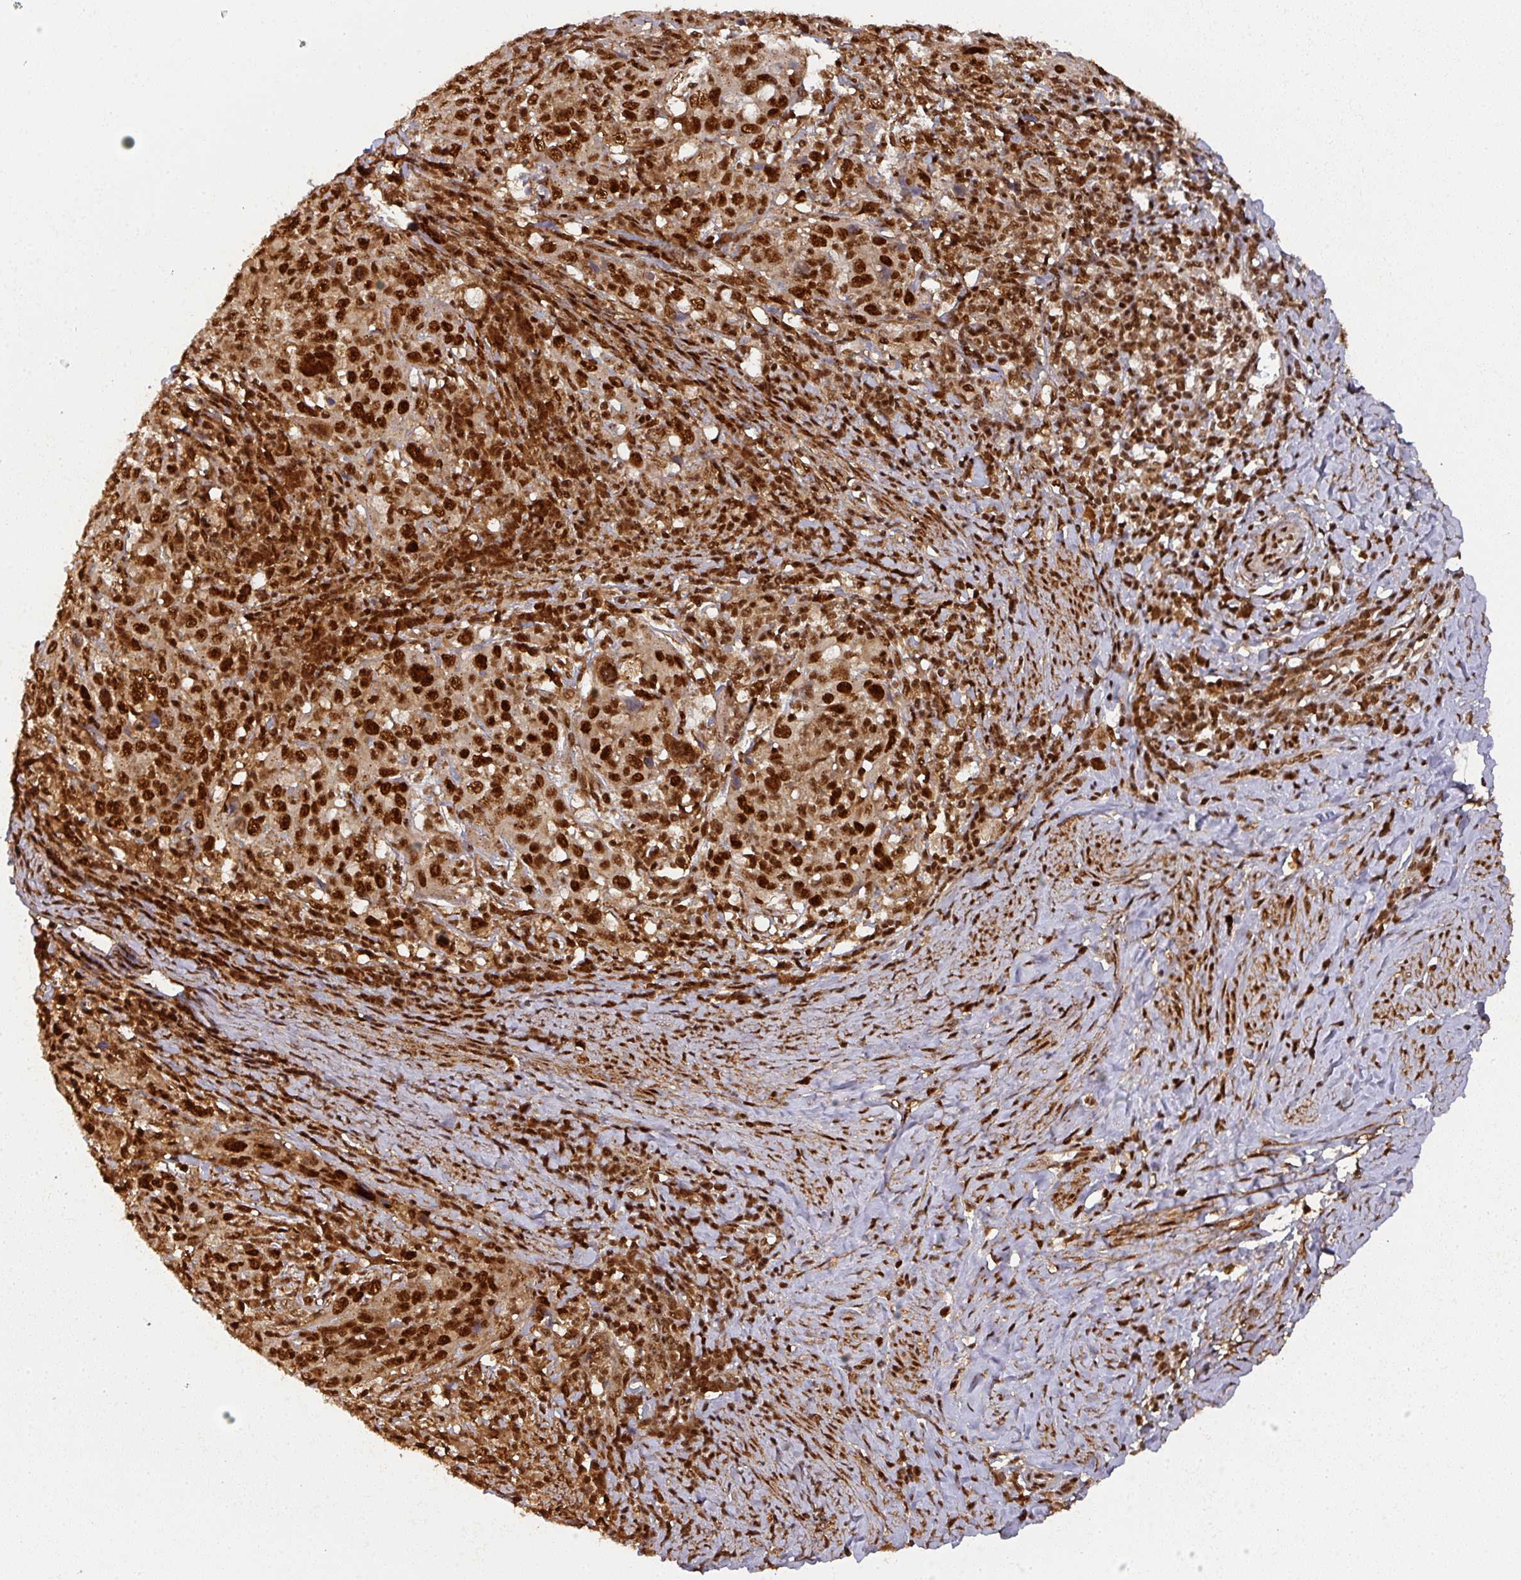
{"staining": {"intensity": "strong", "quantity": ">75%", "location": "nuclear"}, "tissue": "cervical cancer", "cell_type": "Tumor cells", "image_type": "cancer", "snomed": [{"axis": "morphology", "description": "Squamous cell carcinoma, NOS"}, {"axis": "topography", "description": "Cervix"}], "caption": "Immunohistochemistry histopathology image of cervical cancer (squamous cell carcinoma) stained for a protein (brown), which exhibits high levels of strong nuclear positivity in about >75% of tumor cells.", "gene": "DIDO1", "patient": {"sex": "female", "age": 46}}